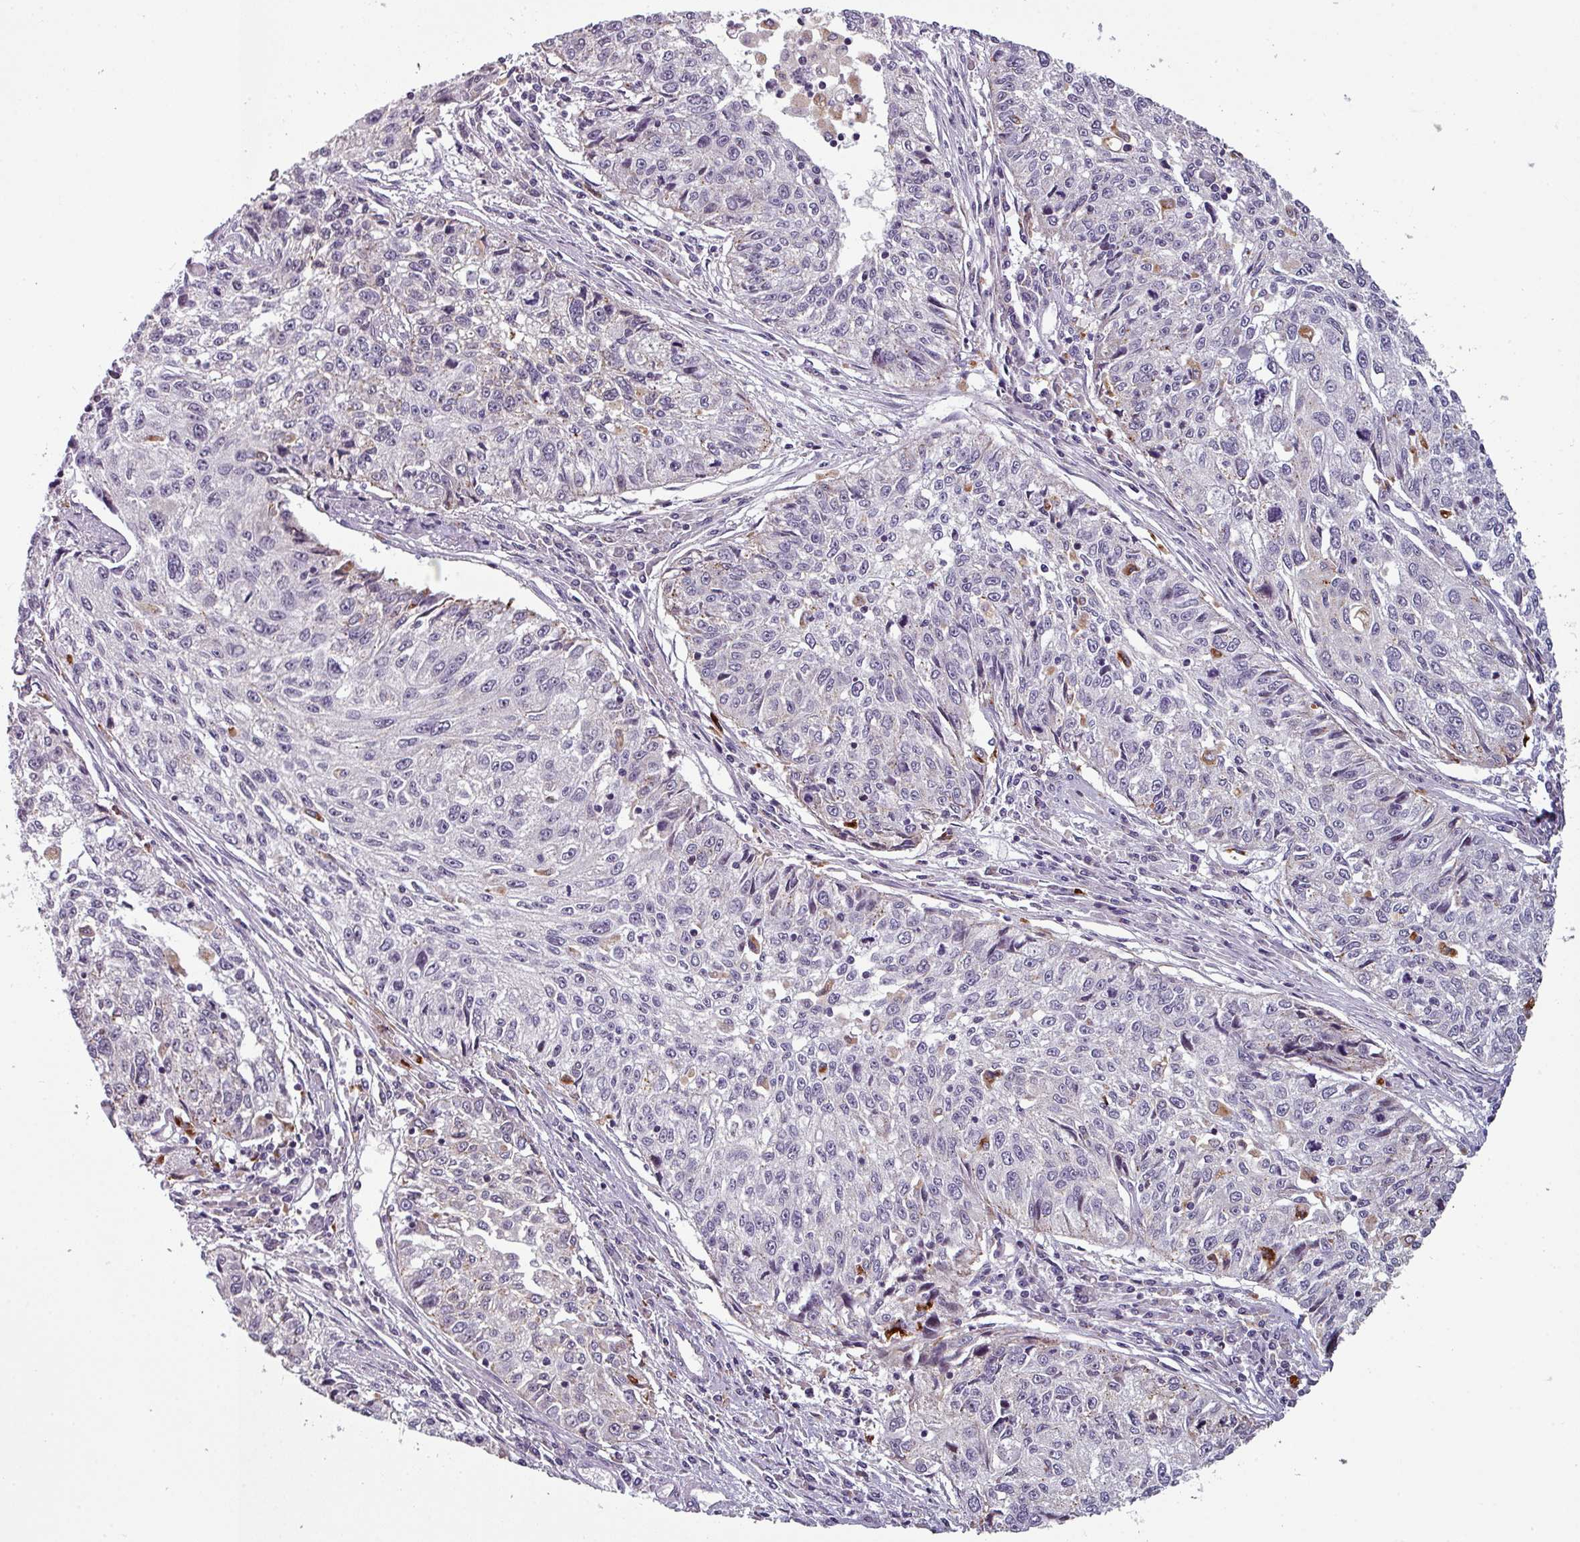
{"staining": {"intensity": "negative", "quantity": "none", "location": "none"}, "tissue": "cervical cancer", "cell_type": "Tumor cells", "image_type": "cancer", "snomed": [{"axis": "morphology", "description": "Squamous cell carcinoma, NOS"}, {"axis": "topography", "description": "Cervix"}], "caption": "Immunohistochemistry micrograph of human cervical cancer (squamous cell carcinoma) stained for a protein (brown), which demonstrates no expression in tumor cells.", "gene": "TMEFF1", "patient": {"sex": "female", "age": 57}}